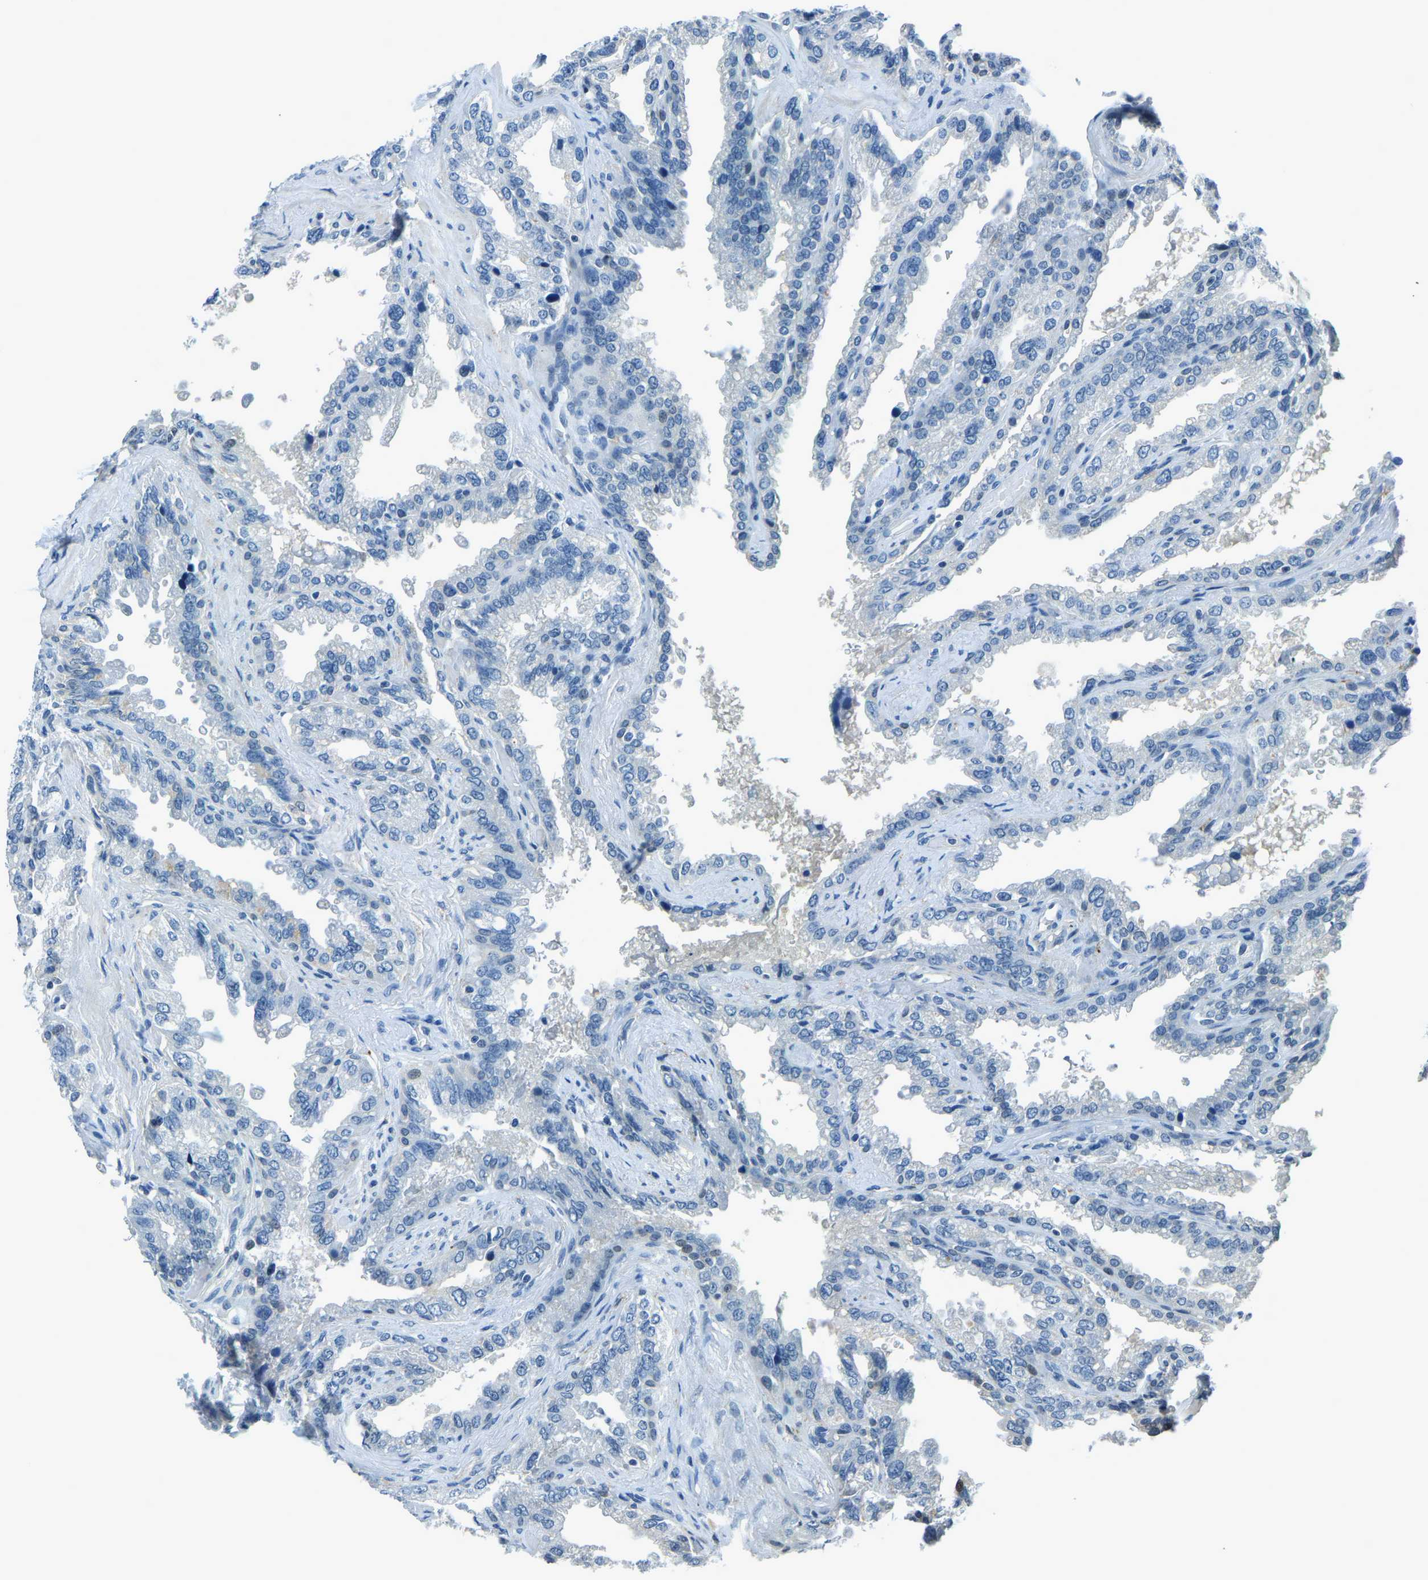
{"staining": {"intensity": "negative", "quantity": "none", "location": "none"}, "tissue": "seminal vesicle", "cell_type": "Glandular cells", "image_type": "normal", "snomed": [{"axis": "morphology", "description": "Normal tissue, NOS"}, {"axis": "topography", "description": "Seminal veicle"}], "caption": "A high-resolution histopathology image shows immunohistochemistry staining of benign seminal vesicle, which exhibits no significant staining in glandular cells.", "gene": "RRP1", "patient": {"sex": "male", "age": 68}}